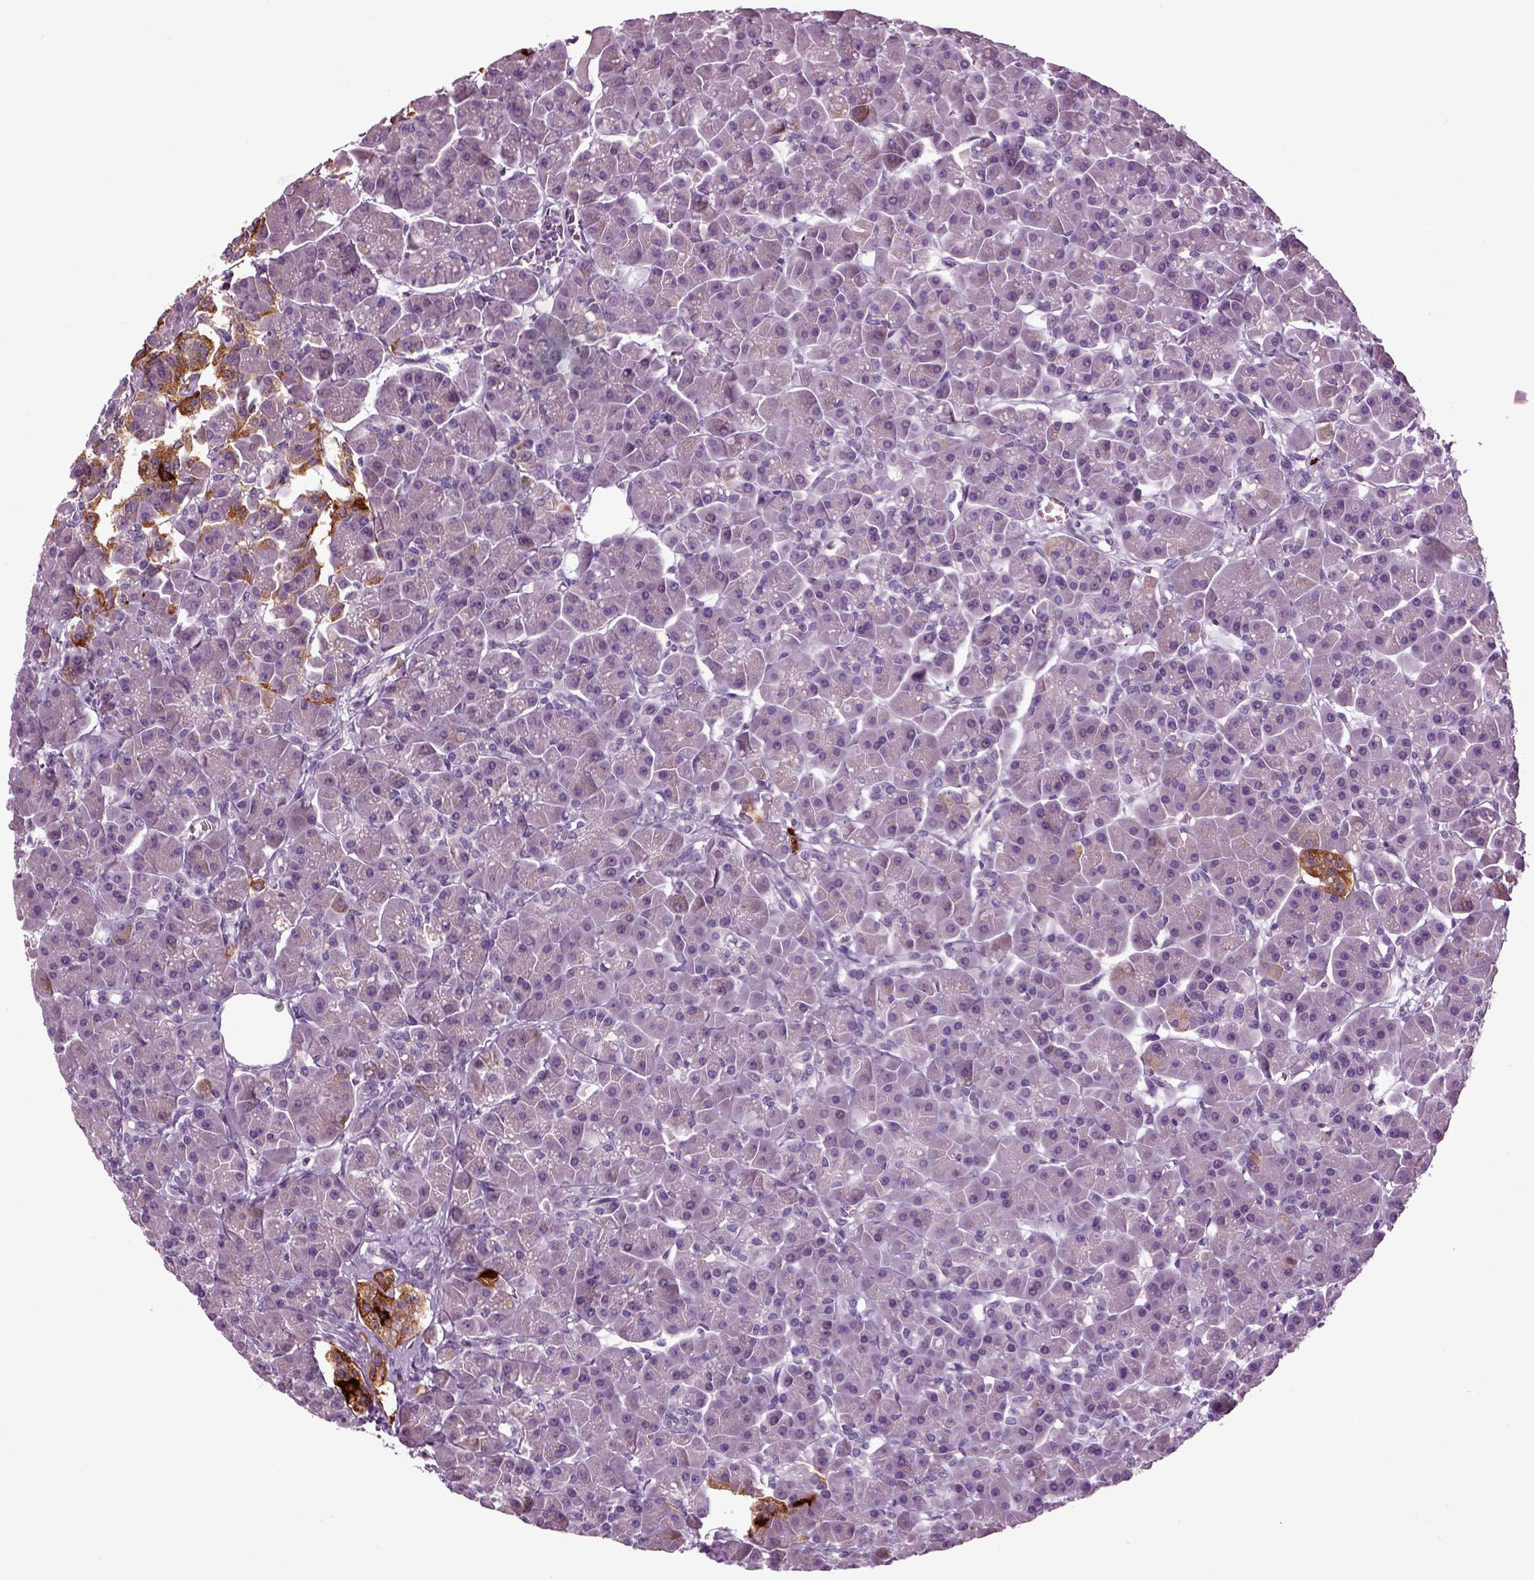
{"staining": {"intensity": "negative", "quantity": "none", "location": "none"}, "tissue": "pancreas", "cell_type": "Exocrine glandular cells", "image_type": "normal", "snomed": [{"axis": "morphology", "description": "Normal tissue, NOS"}, {"axis": "topography", "description": "Pancreas"}], "caption": "This histopathology image is of benign pancreas stained with immunohistochemistry (IHC) to label a protein in brown with the nuclei are counter-stained blue. There is no expression in exocrine glandular cells. Nuclei are stained in blue.", "gene": "ARHGAP11A", "patient": {"sex": "male", "age": 70}}